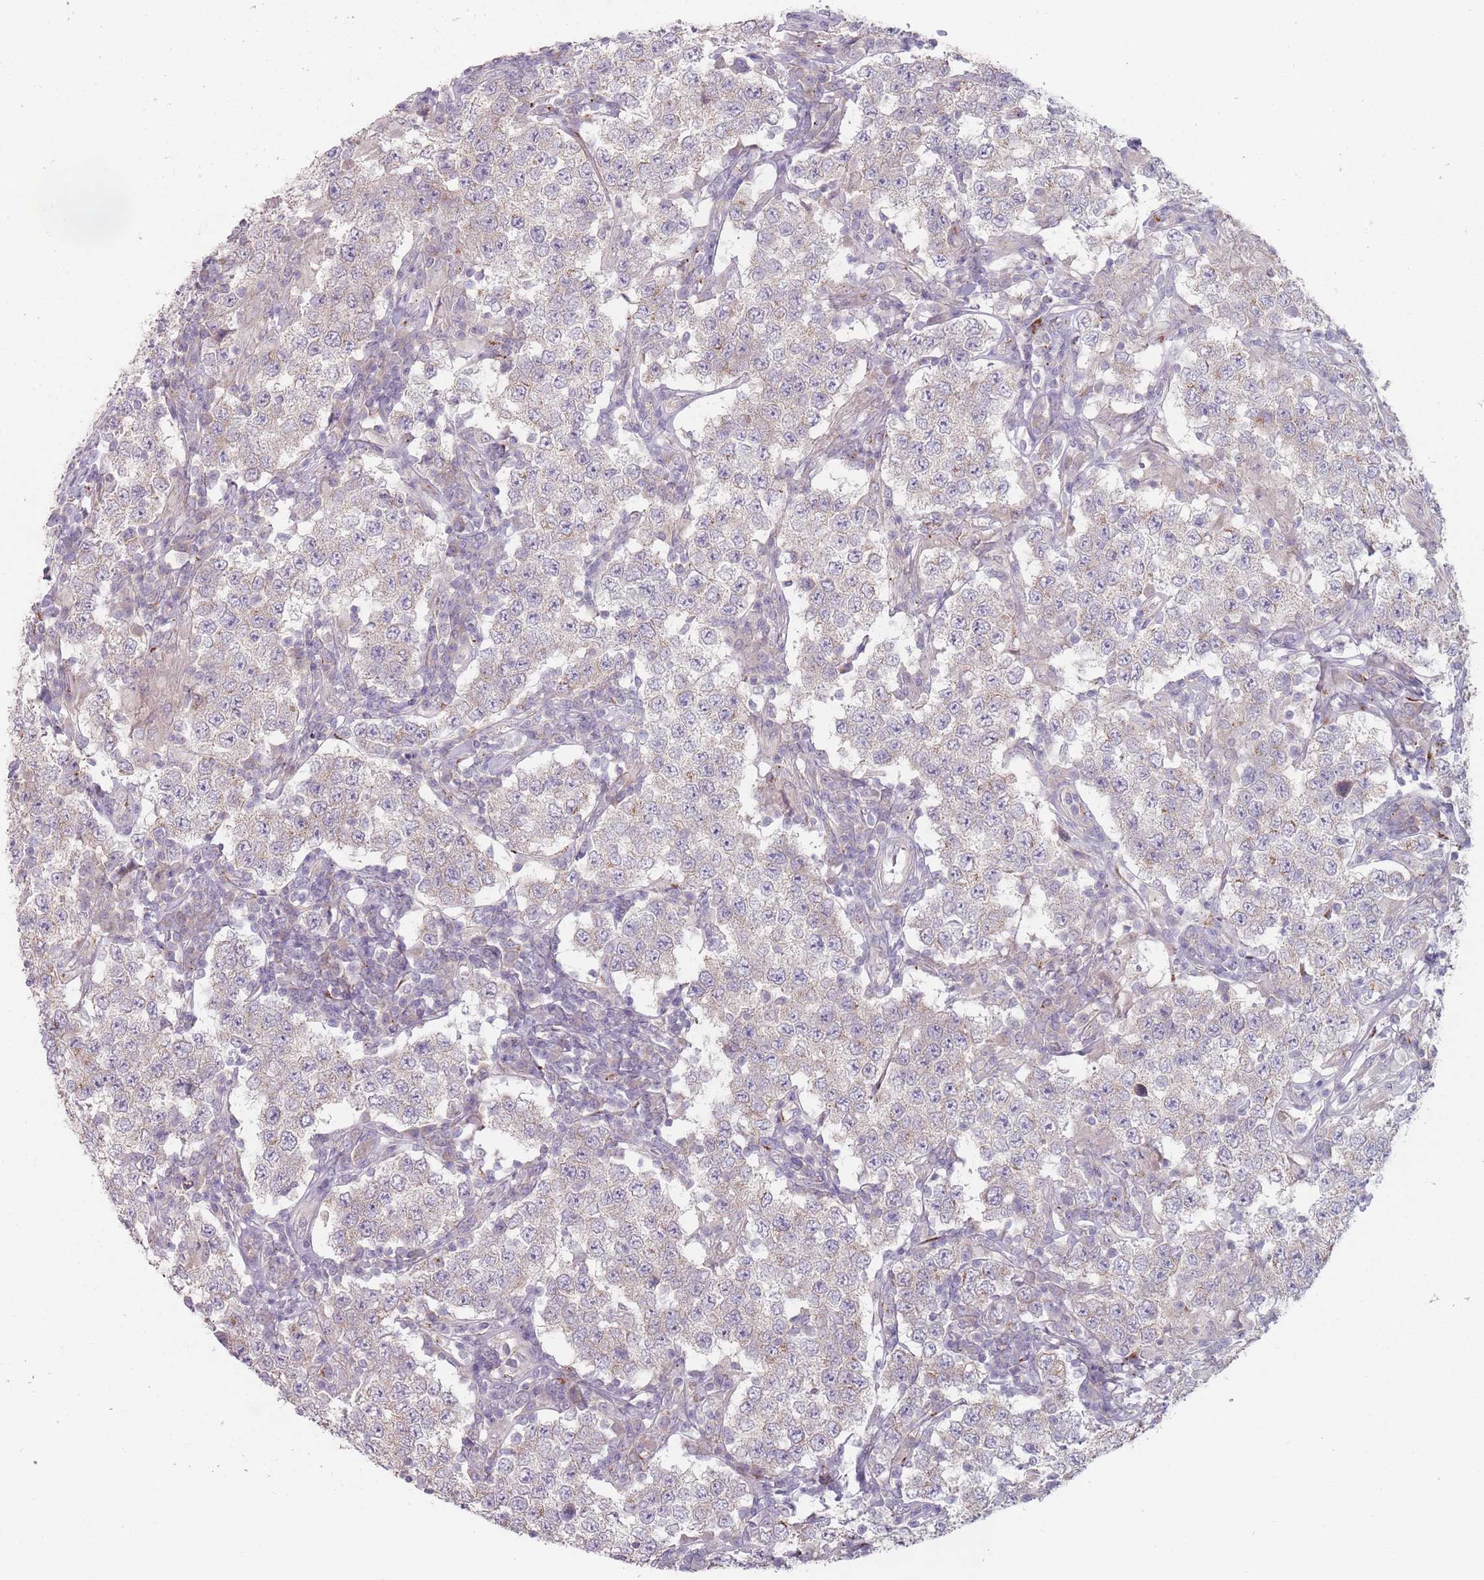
{"staining": {"intensity": "negative", "quantity": "none", "location": "none"}, "tissue": "testis cancer", "cell_type": "Tumor cells", "image_type": "cancer", "snomed": [{"axis": "morphology", "description": "Seminoma, NOS"}, {"axis": "morphology", "description": "Carcinoma, Embryonal, NOS"}, {"axis": "topography", "description": "Testis"}], "caption": "DAB (3,3'-diaminobenzidine) immunohistochemical staining of human testis cancer (embryonal carcinoma) demonstrates no significant positivity in tumor cells.", "gene": "AKAIN1", "patient": {"sex": "male", "age": 41}}